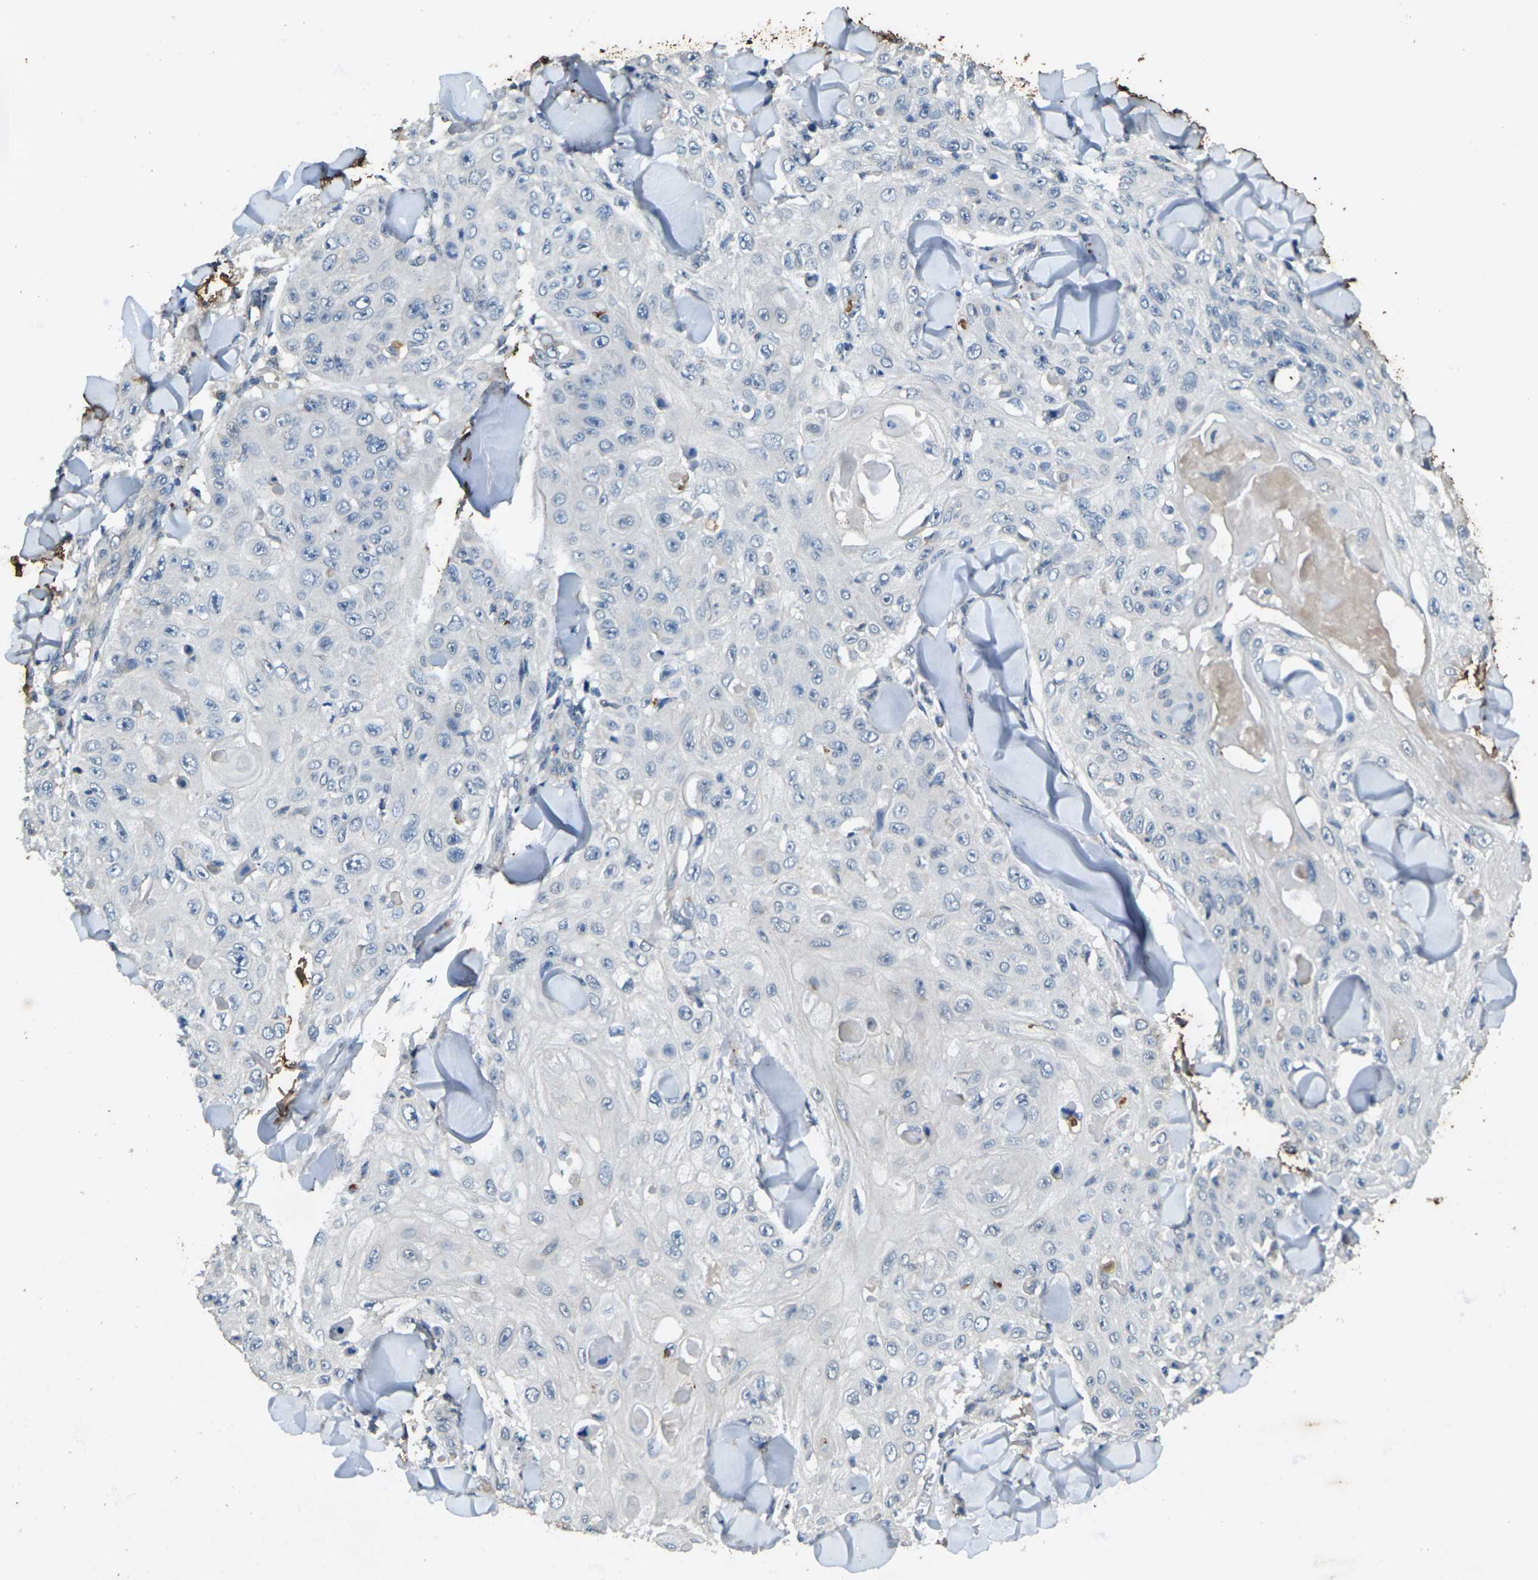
{"staining": {"intensity": "negative", "quantity": "none", "location": "none"}, "tissue": "skin cancer", "cell_type": "Tumor cells", "image_type": "cancer", "snomed": [{"axis": "morphology", "description": "Squamous cell carcinoma, NOS"}, {"axis": "topography", "description": "Skin"}], "caption": "The image exhibits no staining of tumor cells in skin cancer (squamous cell carcinoma). Brightfield microscopy of immunohistochemistry (IHC) stained with DAB (brown) and hematoxylin (blue), captured at high magnification.", "gene": "SIGLEC14", "patient": {"sex": "male", "age": 86}}